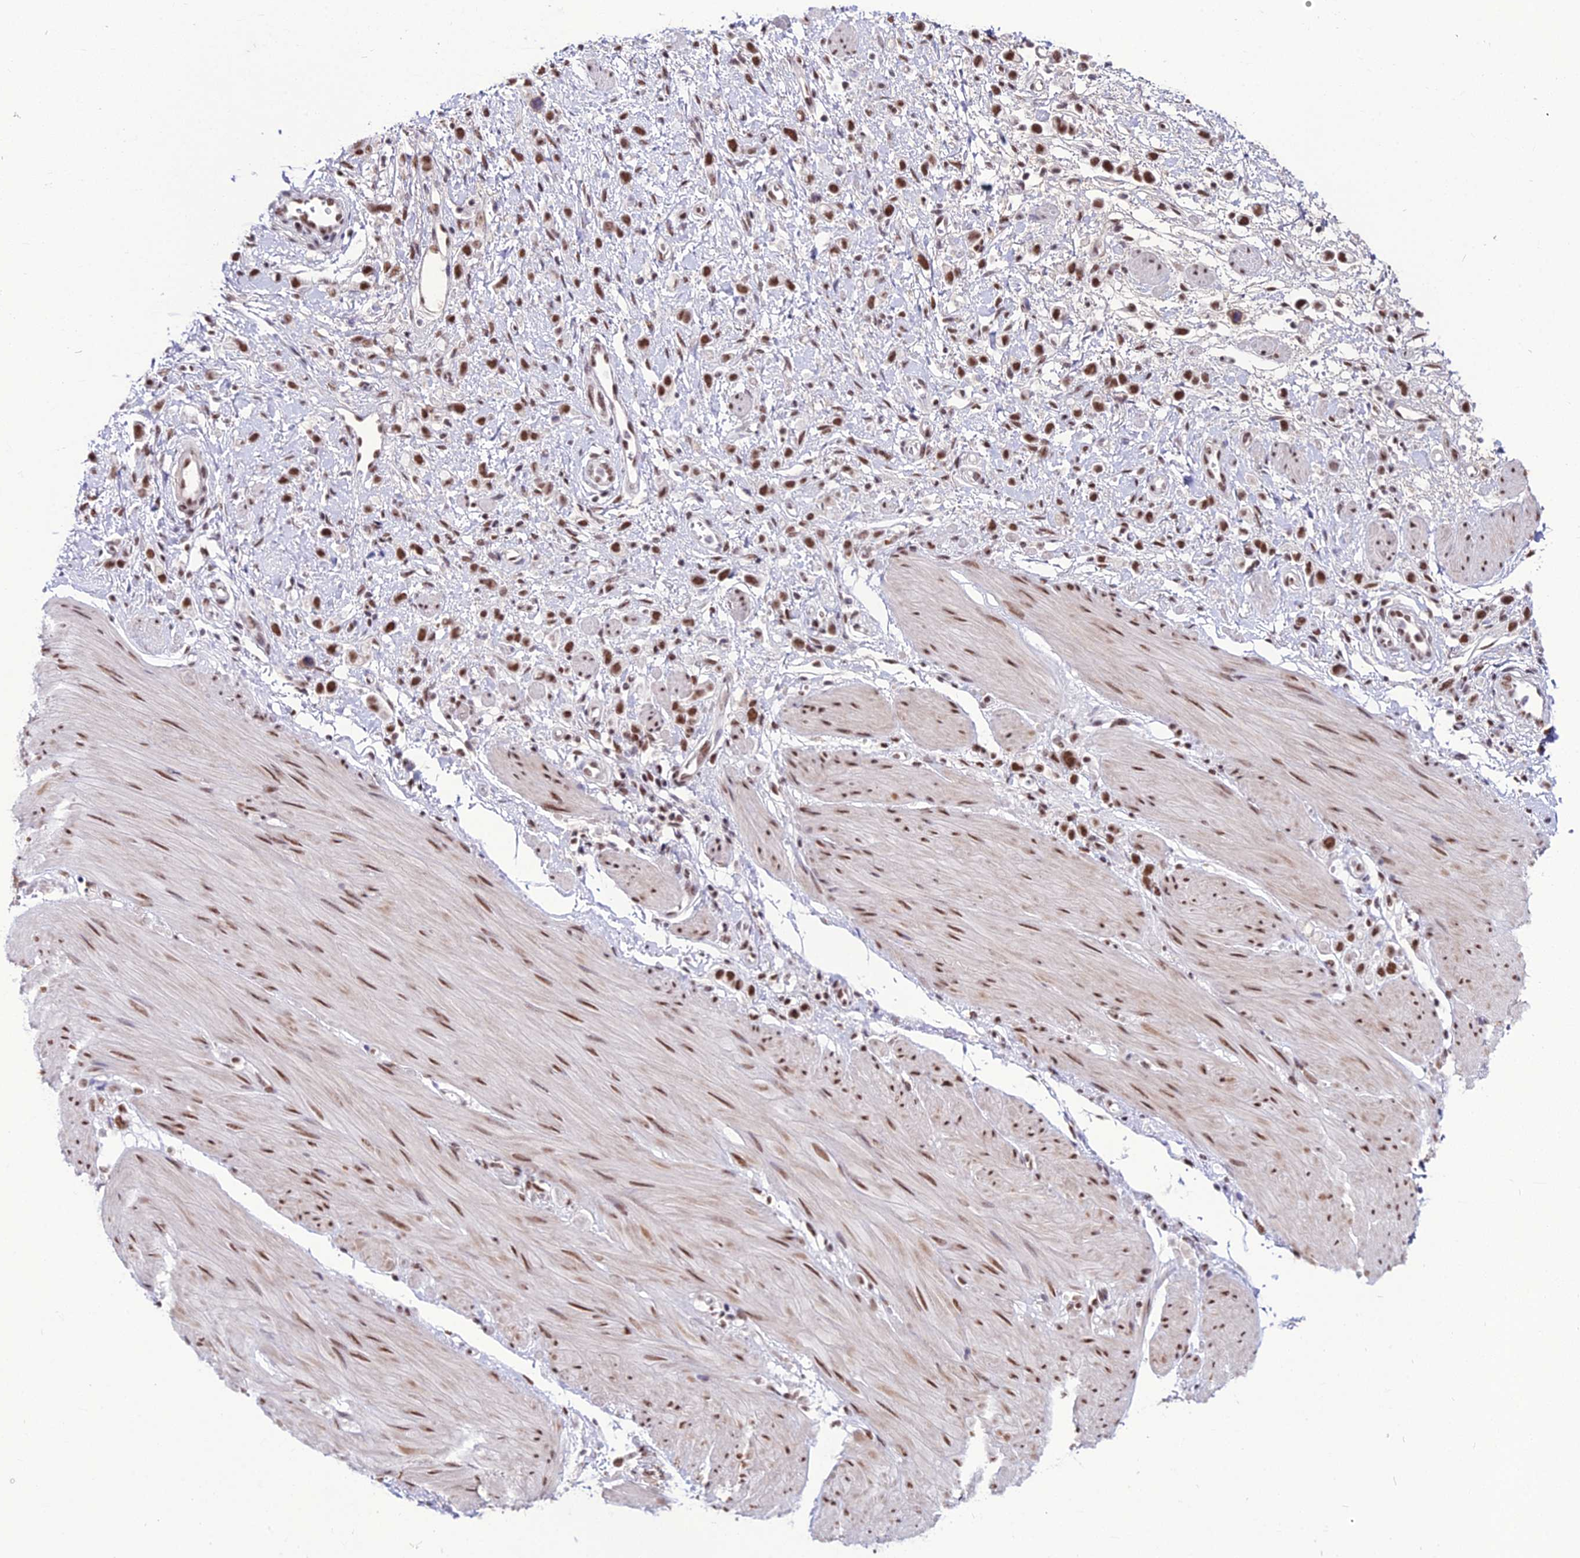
{"staining": {"intensity": "moderate", "quantity": ">75%", "location": "nuclear"}, "tissue": "stomach cancer", "cell_type": "Tumor cells", "image_type": "cancer", "snomed": [{"axis": "morphology", "description": "Adenocarcinoma, NOS"}, {"axis": "topography", "description": "Stomach"}], "caption": "This is an image of immunohistochemistry (IHC) staining of stomach cancer (adenocarcinoma), which shows moderate staining in the nuclear of tumor cells.", "gene": "RBM12", "patient": {"sex": "female", "age": 65}}